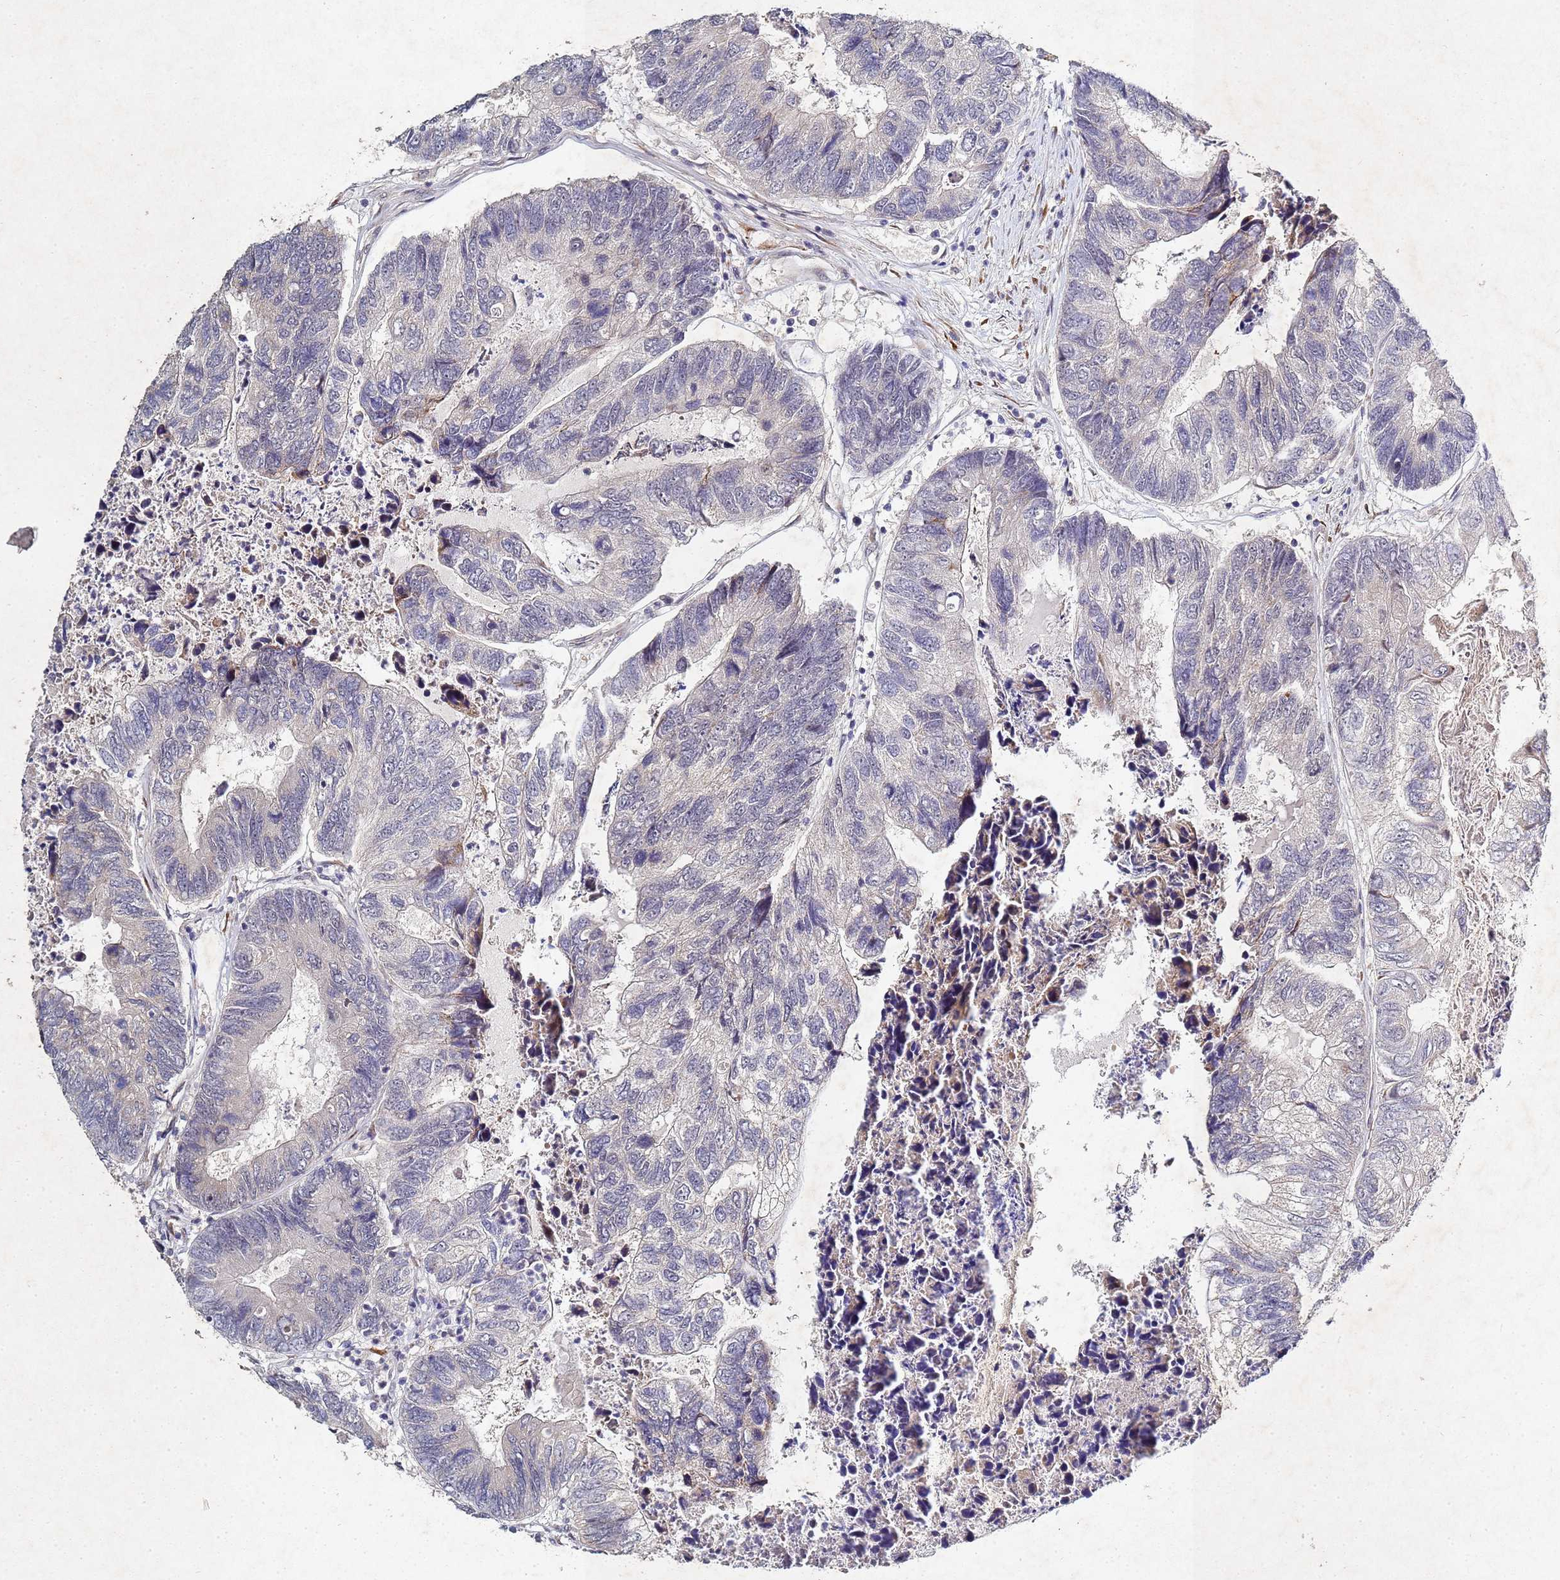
{"staining": {"intensity": "weak", "quantity": "<25%", "location": "cytoplasmic/membranous"}, "tissue": "colorectal cancer", "cell_type": "Tumor cells", "image_type": "cancer", "snomed": [{"axis": "morphology", "description": "Adenocarcinoma, NOS"}, {"axis": "topography", "description": "Colon"}], "caption": "Tumor cells are negative for protein expression in human adenocarcinoma (colorectal).", "gene": "TNPO2", "patient": {"sex": "female", "age": 67}}